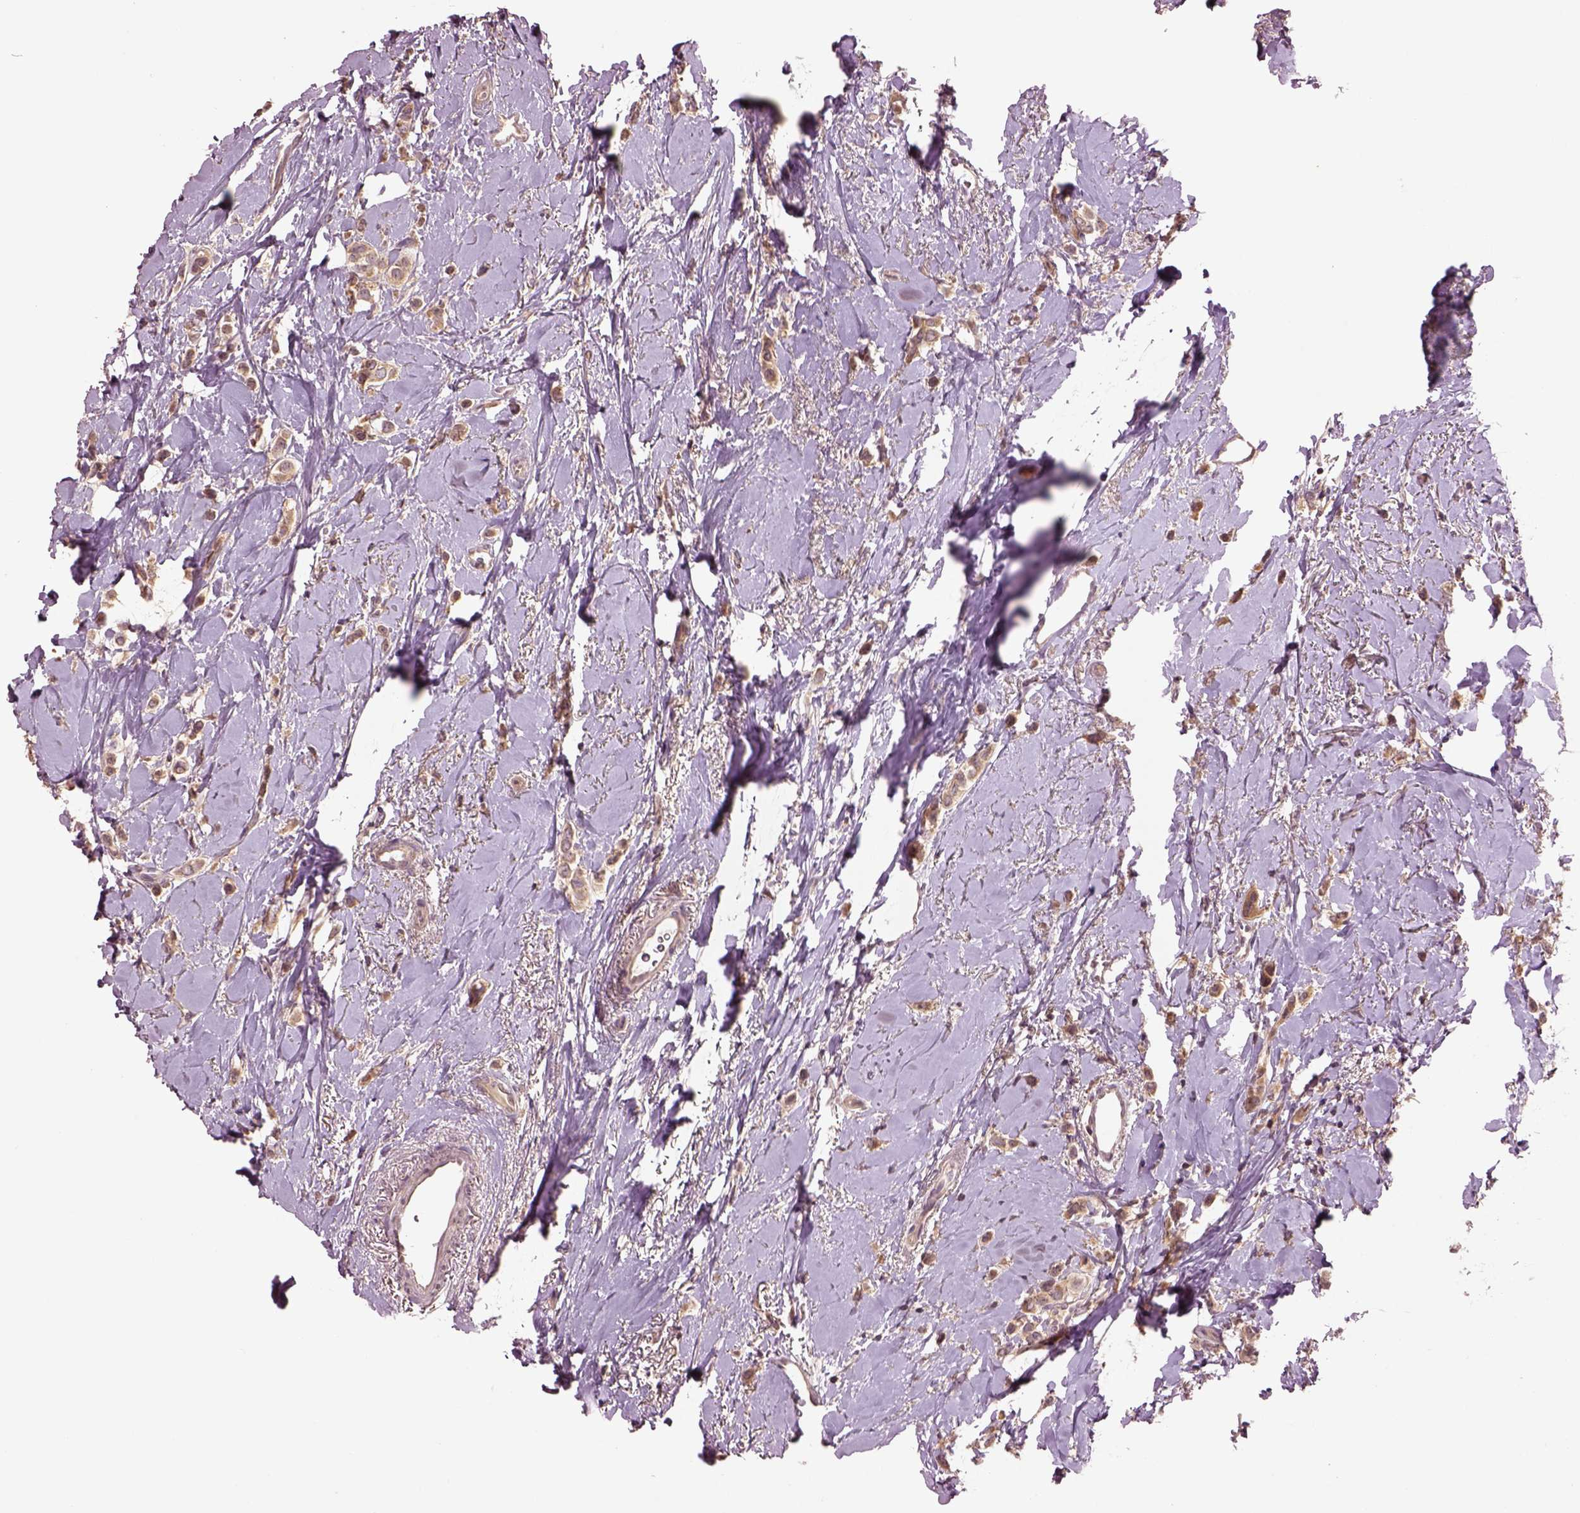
{"staining": {"intensity": "moderate", "quantity": ">75%", "location": "cytoplasmic/membranous"}, "tissue": "breast cancer", "cell_type": "Tumor cells", "image_type": "cancer", "snomed": [{"axis": "morphology", "description": "Lobular carcinoma"}, {"axis": "topography", "description": "Breast"}], "caption": "This is an image of immunohistochemistry (IHC) staining of breast cancer (lobular carcinoma), which shows moderate expression in the cytoplasmic/membranous of tumor cells.", "gene": "MTHFS", "patient": {"sex": "female", "age": 66}}